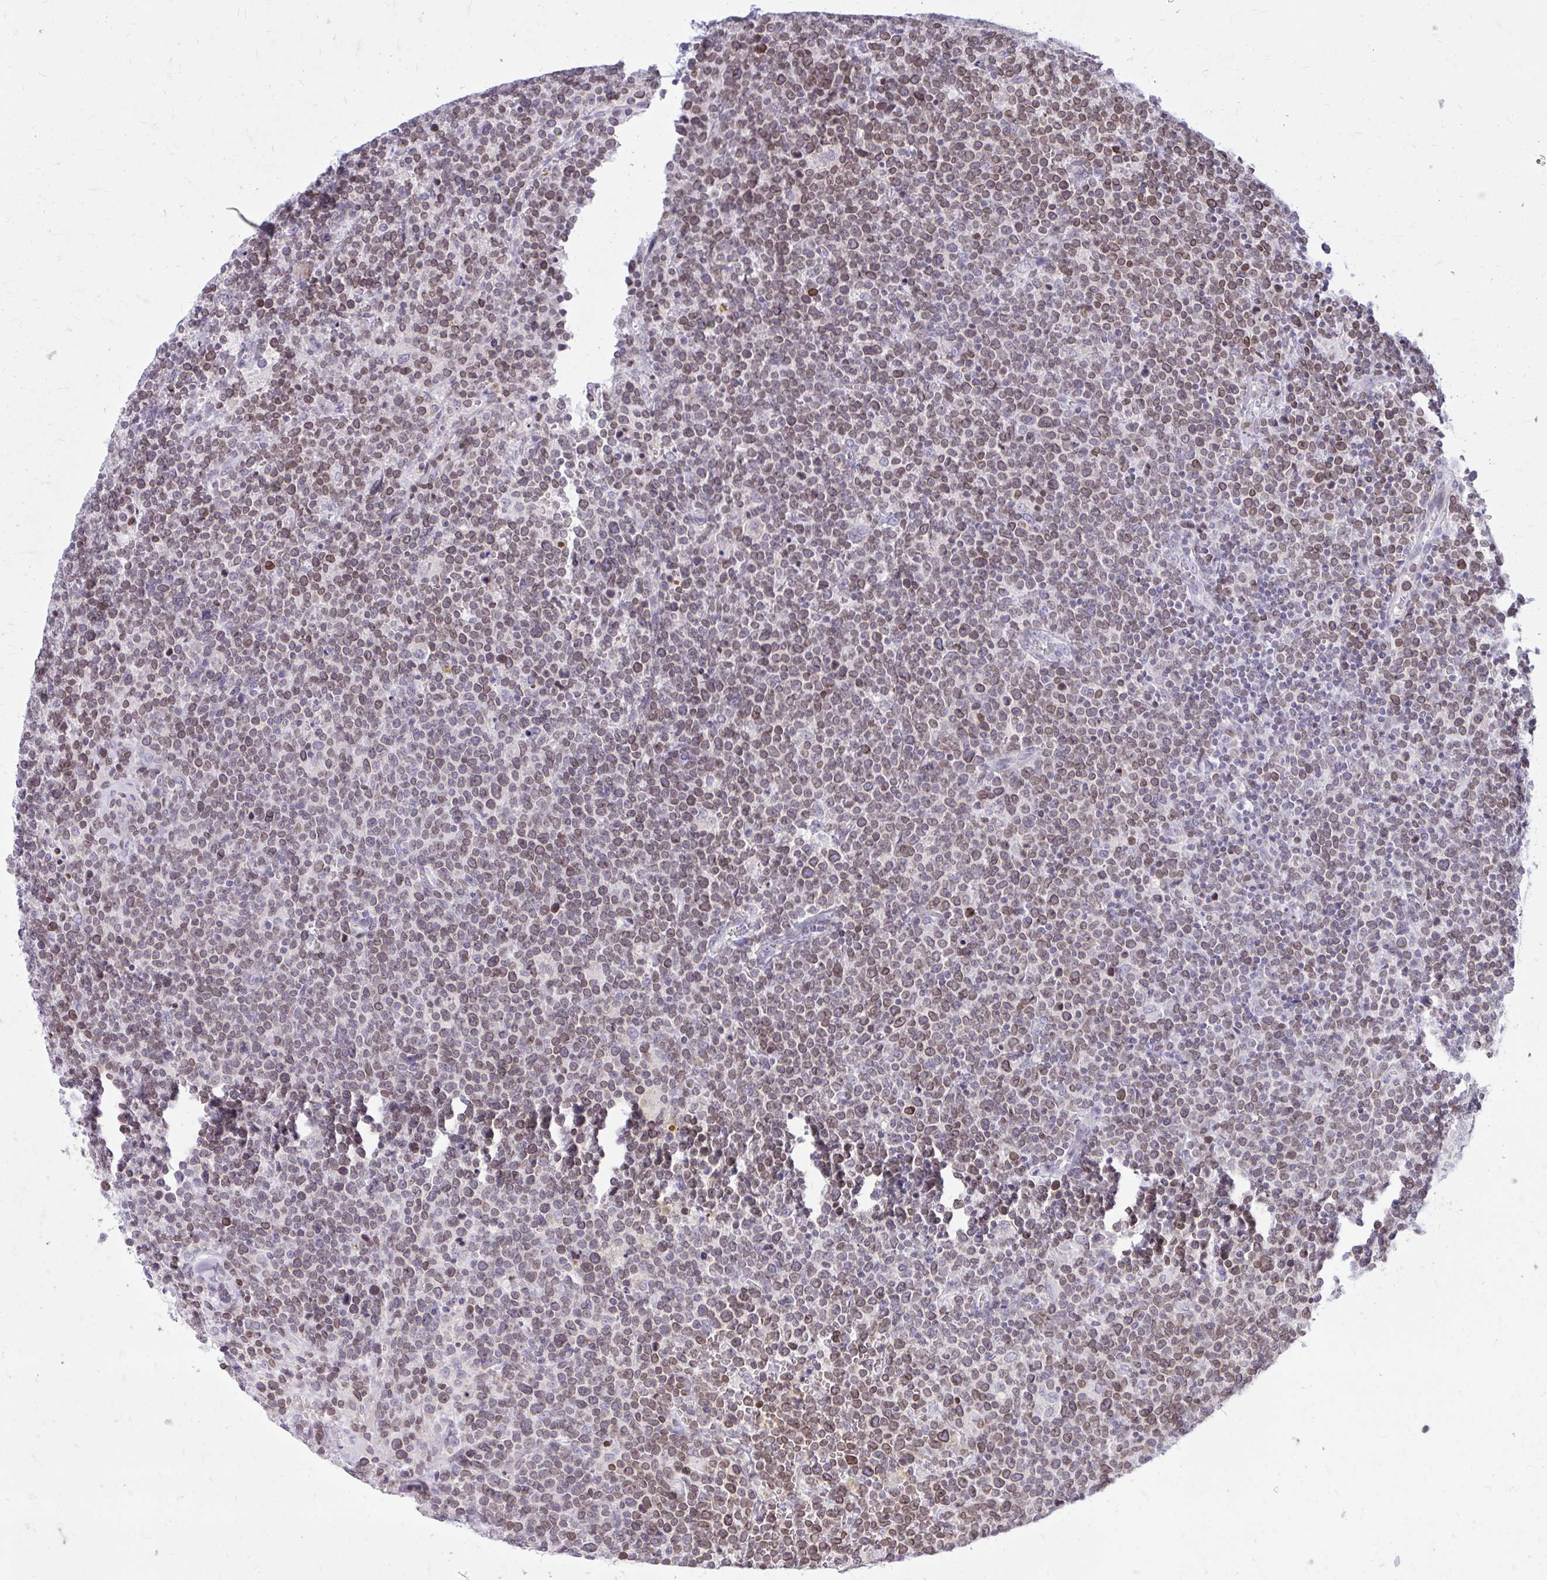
{"staining": {"intensity": "weak", "quantity": ">75%", "location": "cytoplasmic/membranous,nuclear"}, "tissue": "lymphoma", "cell_type": "Tumor cells", "image_type": "cancer", "snomed": [{"axis": "morphology", "description": "Malignant lymphoma, non-Hodgkin's type, High grade"}, {"axis": "topography", "description": "Lymph node"}], "caption": "Human high-grade malignant lymphoma, non-Hodgkin's type stained with a protein marker displays weak staining in tumor cells.", "gene": "RPS6KA2", "patient": {"sex": "male", "age": 61}}